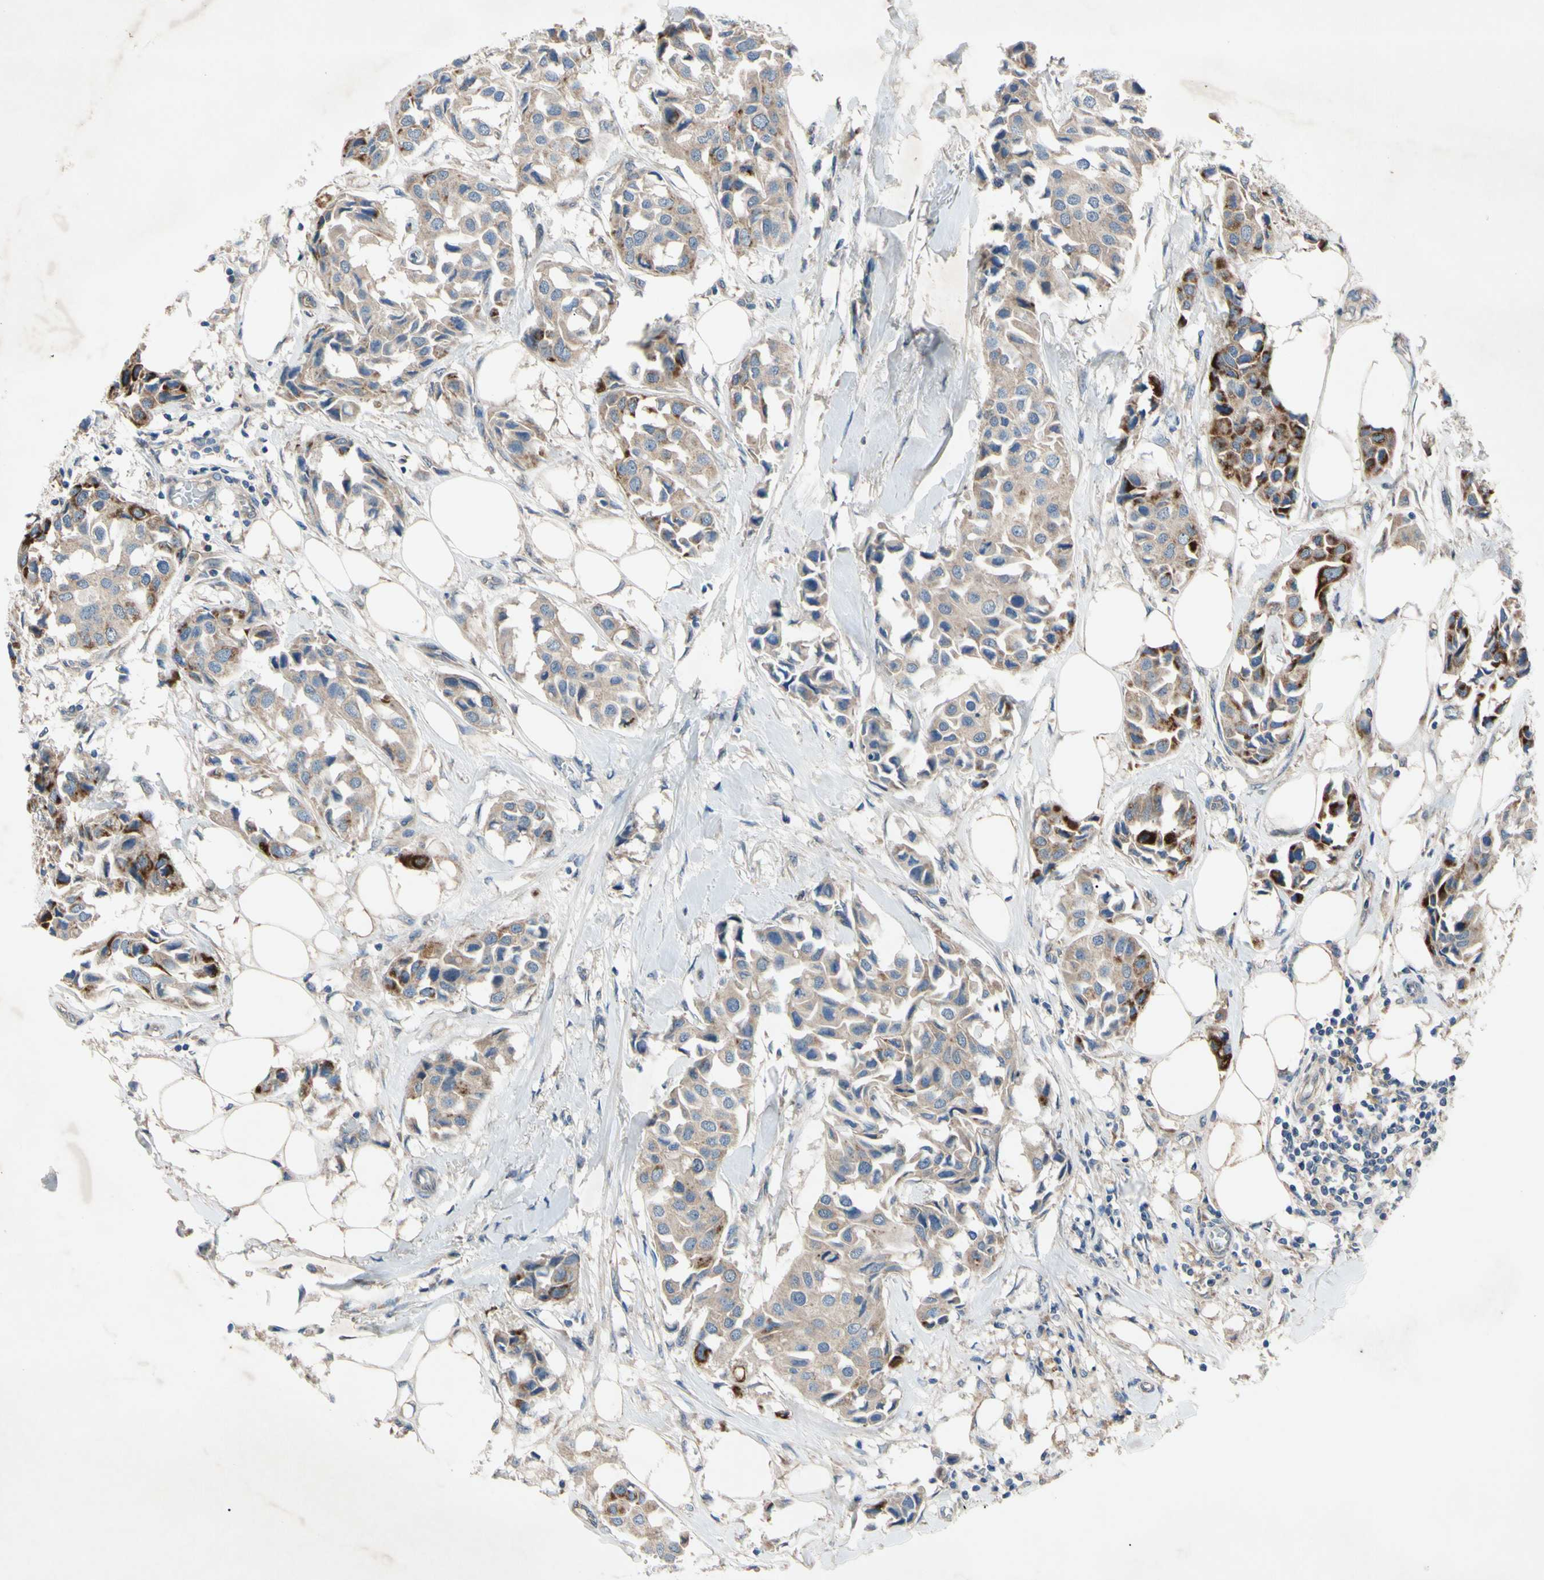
{"staining": {"intensity": "weak", "quantity": ">75%", "location": "cytoplasmic/membranous"}, "tissue": "breast cancer", "cell_type": "Tumor cells", "image_type": "cancer", "snomed": [{"axis": "morphology", "description": "Duct carcinoma"}, {"axis": "topography", "description": "Breast"}], "caption": "A histopathology image showing weak cytoplasmic/membranous staining in about >75% of tumor cells in breast cancer, as visualized by brown immunohistochemical staining.", "gene": "HILPDA", "patient": {"sex": "female", "age": 80}}